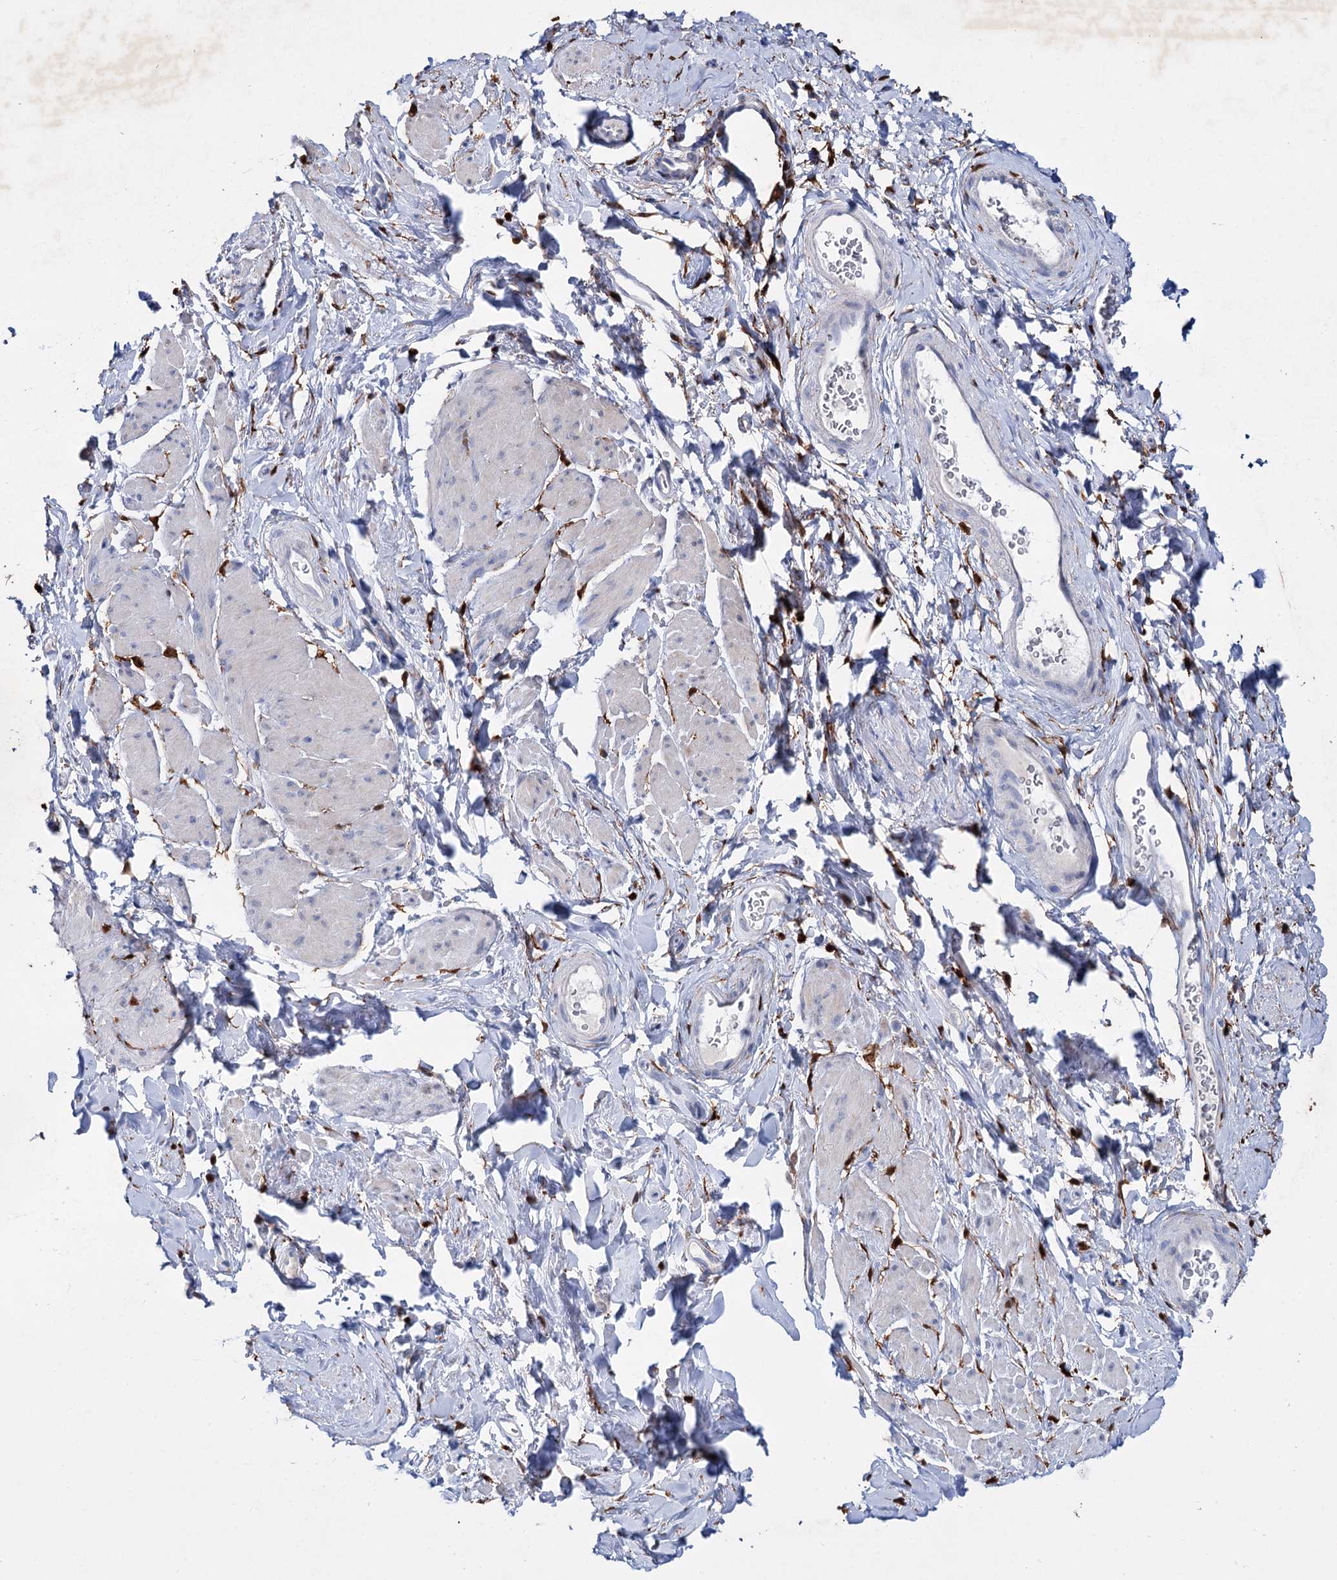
{"staining": {"intensity": "negative", "quantity": "none", "location": "none"}, "tissue": "smooth muscle", "cell_type": "Smooth muscle cells", "image_type": "normal", "snomed": [{"axis": "morphology", "description": "Normal tissue, NOS"}, {"axis": "topography", "description": "Smooth muscle"}, {"axis": "topography", "description": "Peripheral nerve tissue"}], "caption": "IHC image of normal smooth muscle: human smooth muscle stained with DAB exhibits no significant protein staining in smooth muscle cells.", "gene": "LYZL4", "patient": {"sex": "male", "age": 69}}